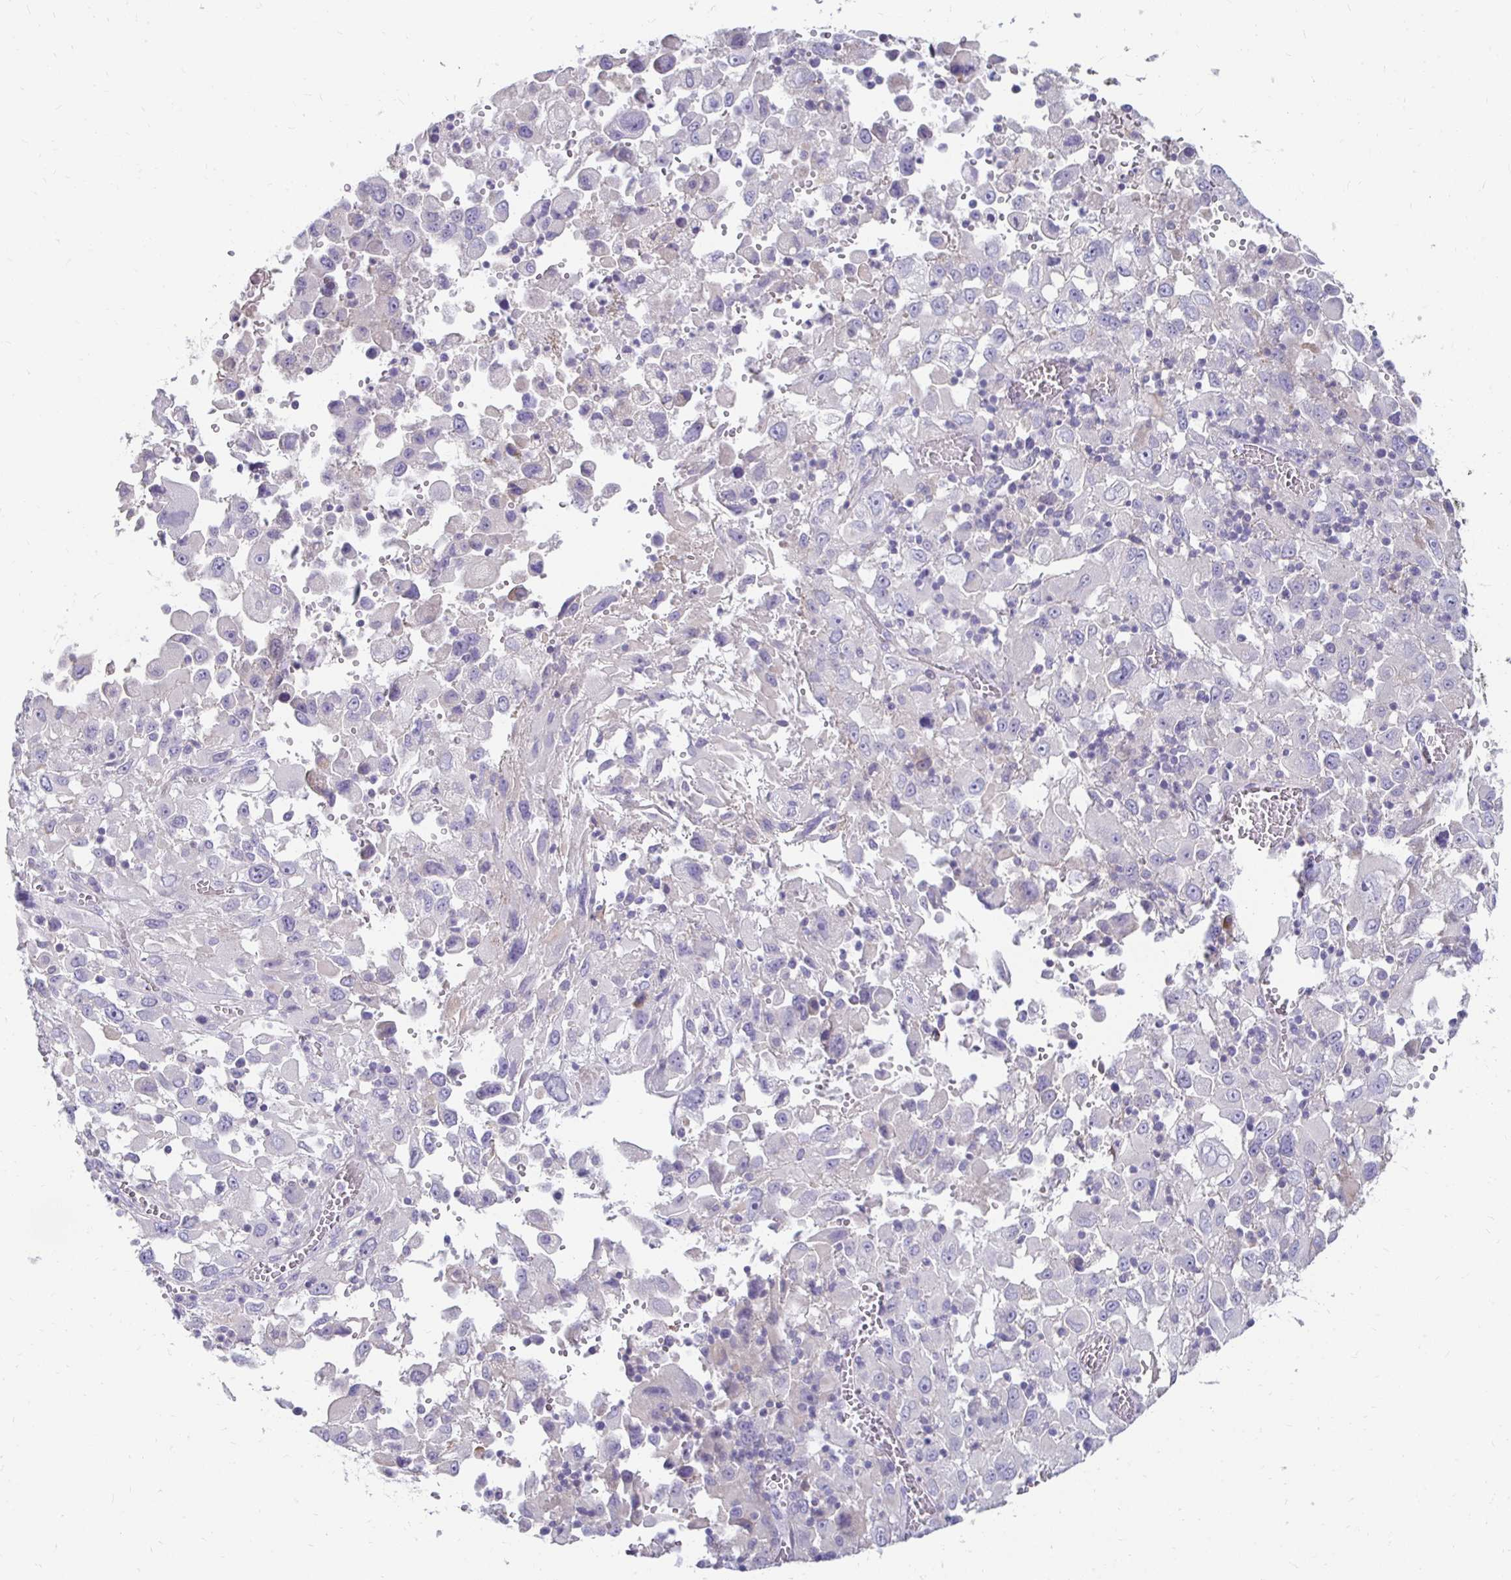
{"staining": {"intensity": "negative", "quantity": "none", "location": "none"}, "tissue": "melanoma", "cell_type": "Tumor cells", "image_type": "cancer", "snomed": [{"axis": "morphology", "description": "Malignant melanoma, Metastatic site"}, {"axis": "topography", "description": "Soft tissue"}], "caption": "The micrograph reveals no significant staining in tumor cells of malignant melanoma (metastatic site). Nuclei are stained in blue.", "gene": "AKAP6", "patient": {"sex": "male", "age": 50}}